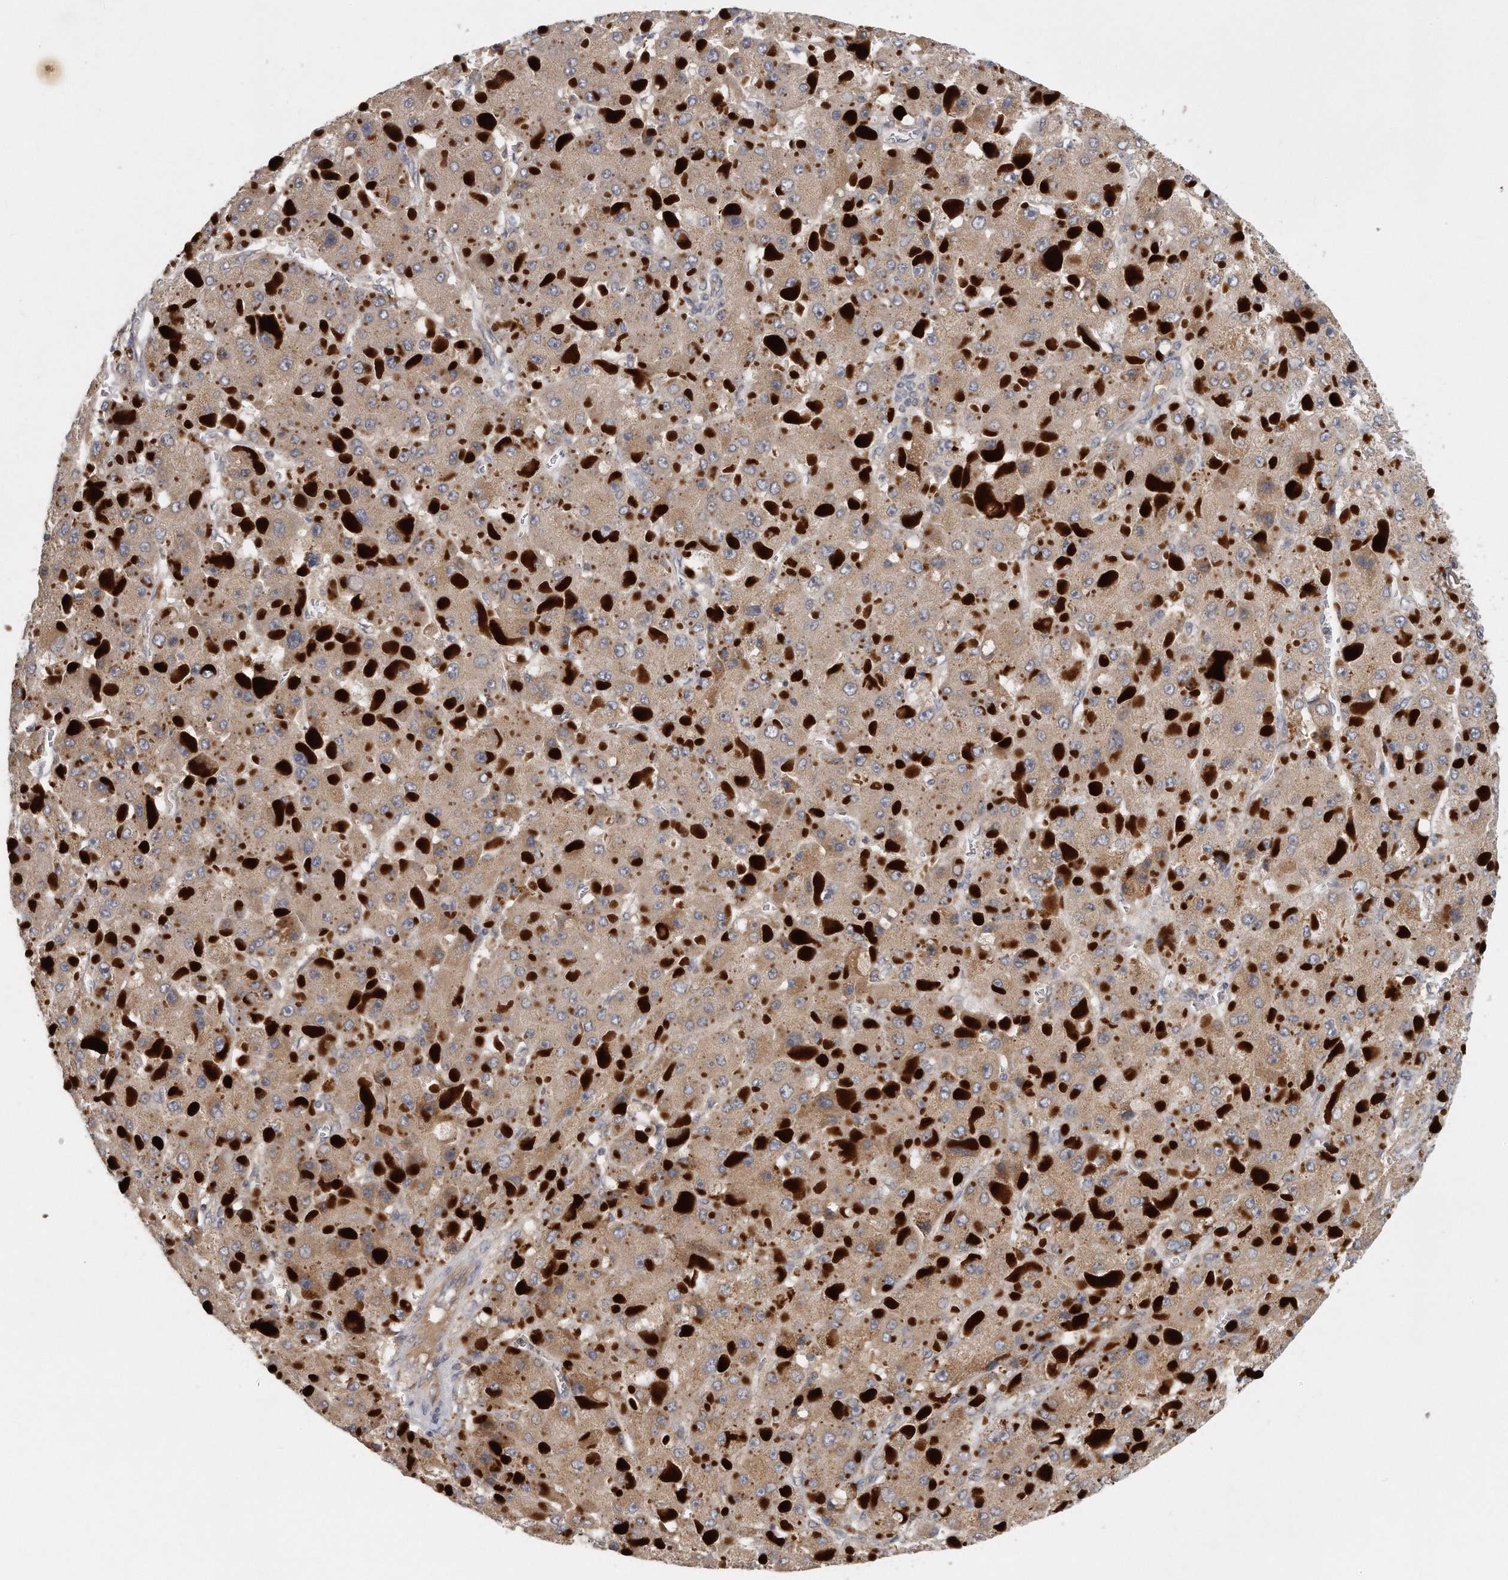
{"staining": {"intensity": "weak", "quantity": ">75%", "location": "cytoplasmic/membranous"}, "tissue": "liver cancer", "cell_type": "Tumor cells", "image_type": "cancer", "snomed": [{"axis": "morphology", "description": "Carcinoma, Hepatocellular, NOS"}, {"axis": "topography", "description": "Liver"}], "caption": "There is low levels of weak cytoplasmic/membranous positivity in tumor cells of liver cancer (hepatocellular carcinoma), as demonstrated by immunohistochemical staining (brown color).", "gene": "TRAPPC14", "patient": {"sex": "female", "age": 73}}